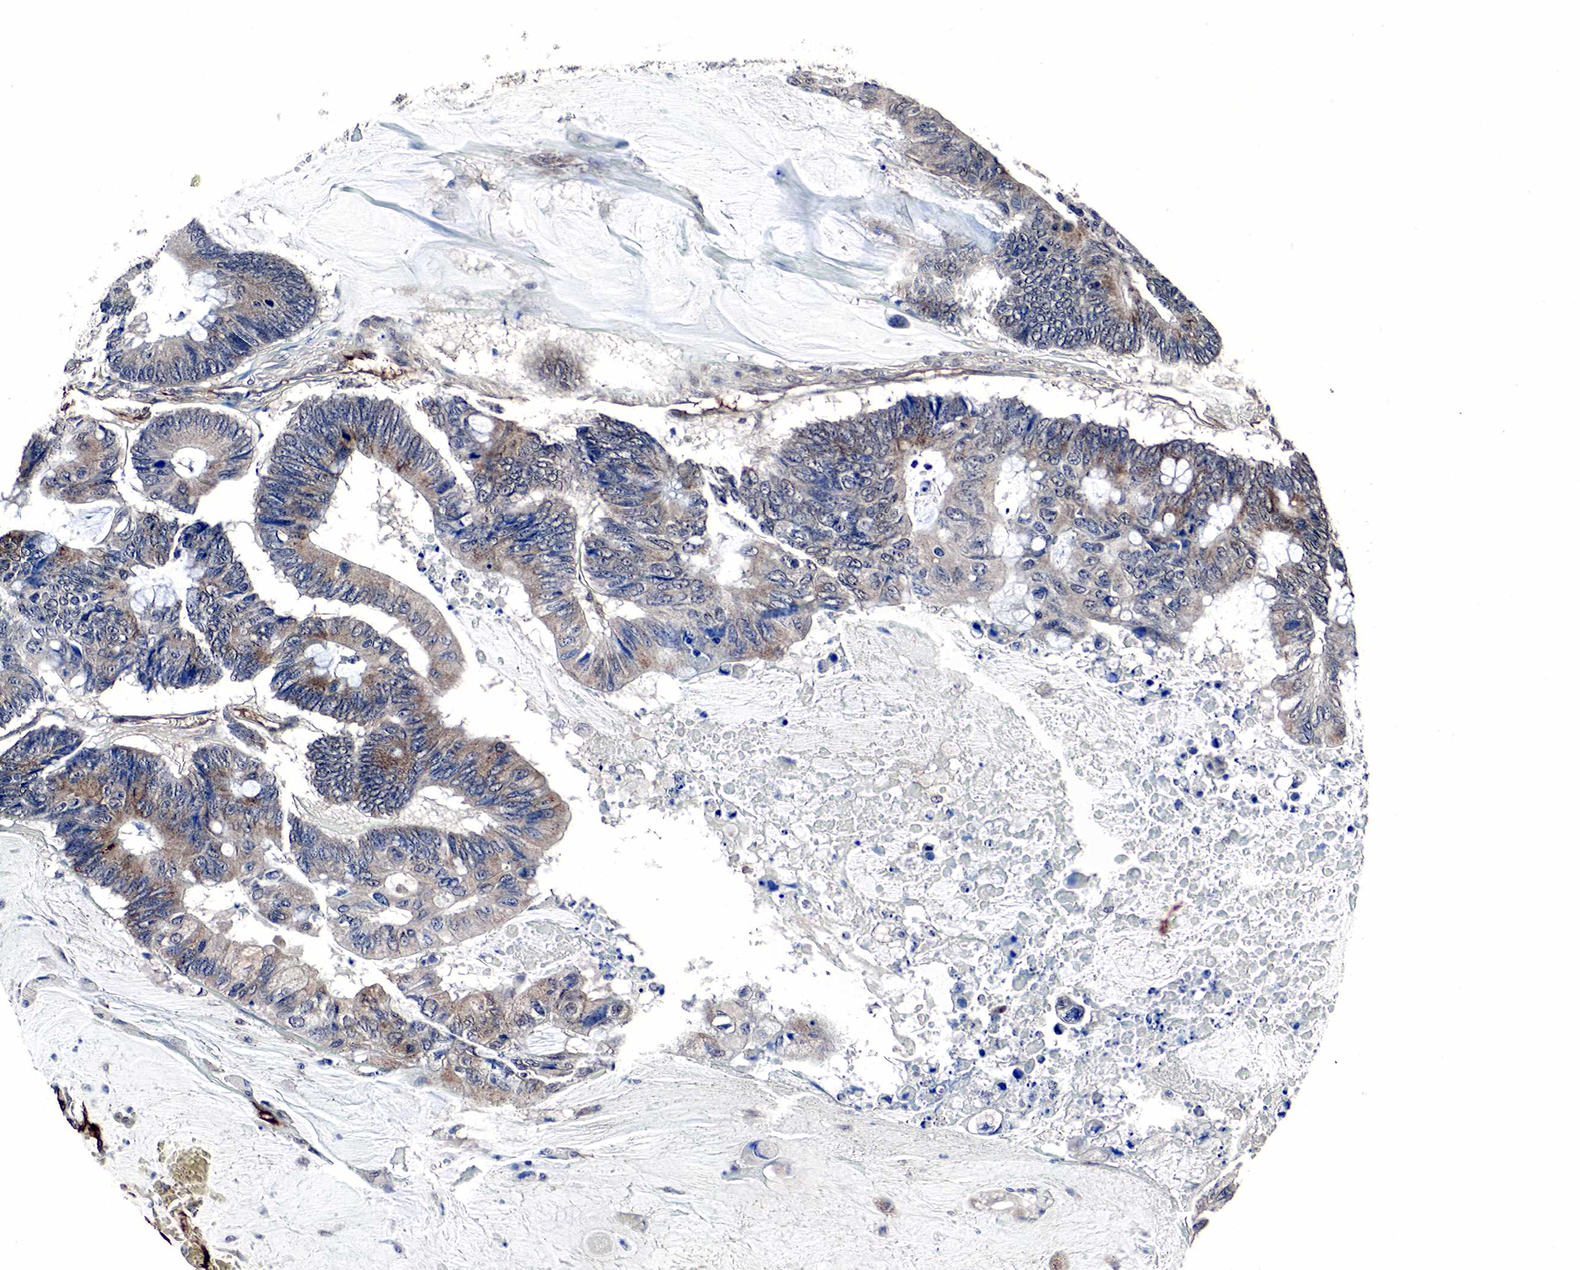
{"staining": {"intensity": "moderate", "quantity": "25%-75%", "location": "cytoplasmic/membranous"}, "tissue": "colorectal cancer", "cell_type": "Tumor cells", "image_type": "cancer", "snomed": [{"axis": "morphology", "description": "Adenocarcinoma, NOS"}, {"axis": "topography", "description": "Colon"}], "caption": "Immunohistochemical staining of human colorectal cancer exhibits moderate cytoplasmic/membranous protein staining in about 25%-75% of tumor cells.", "gene": "SPIN1", "patient": {"sex": "male", "age": 65}}